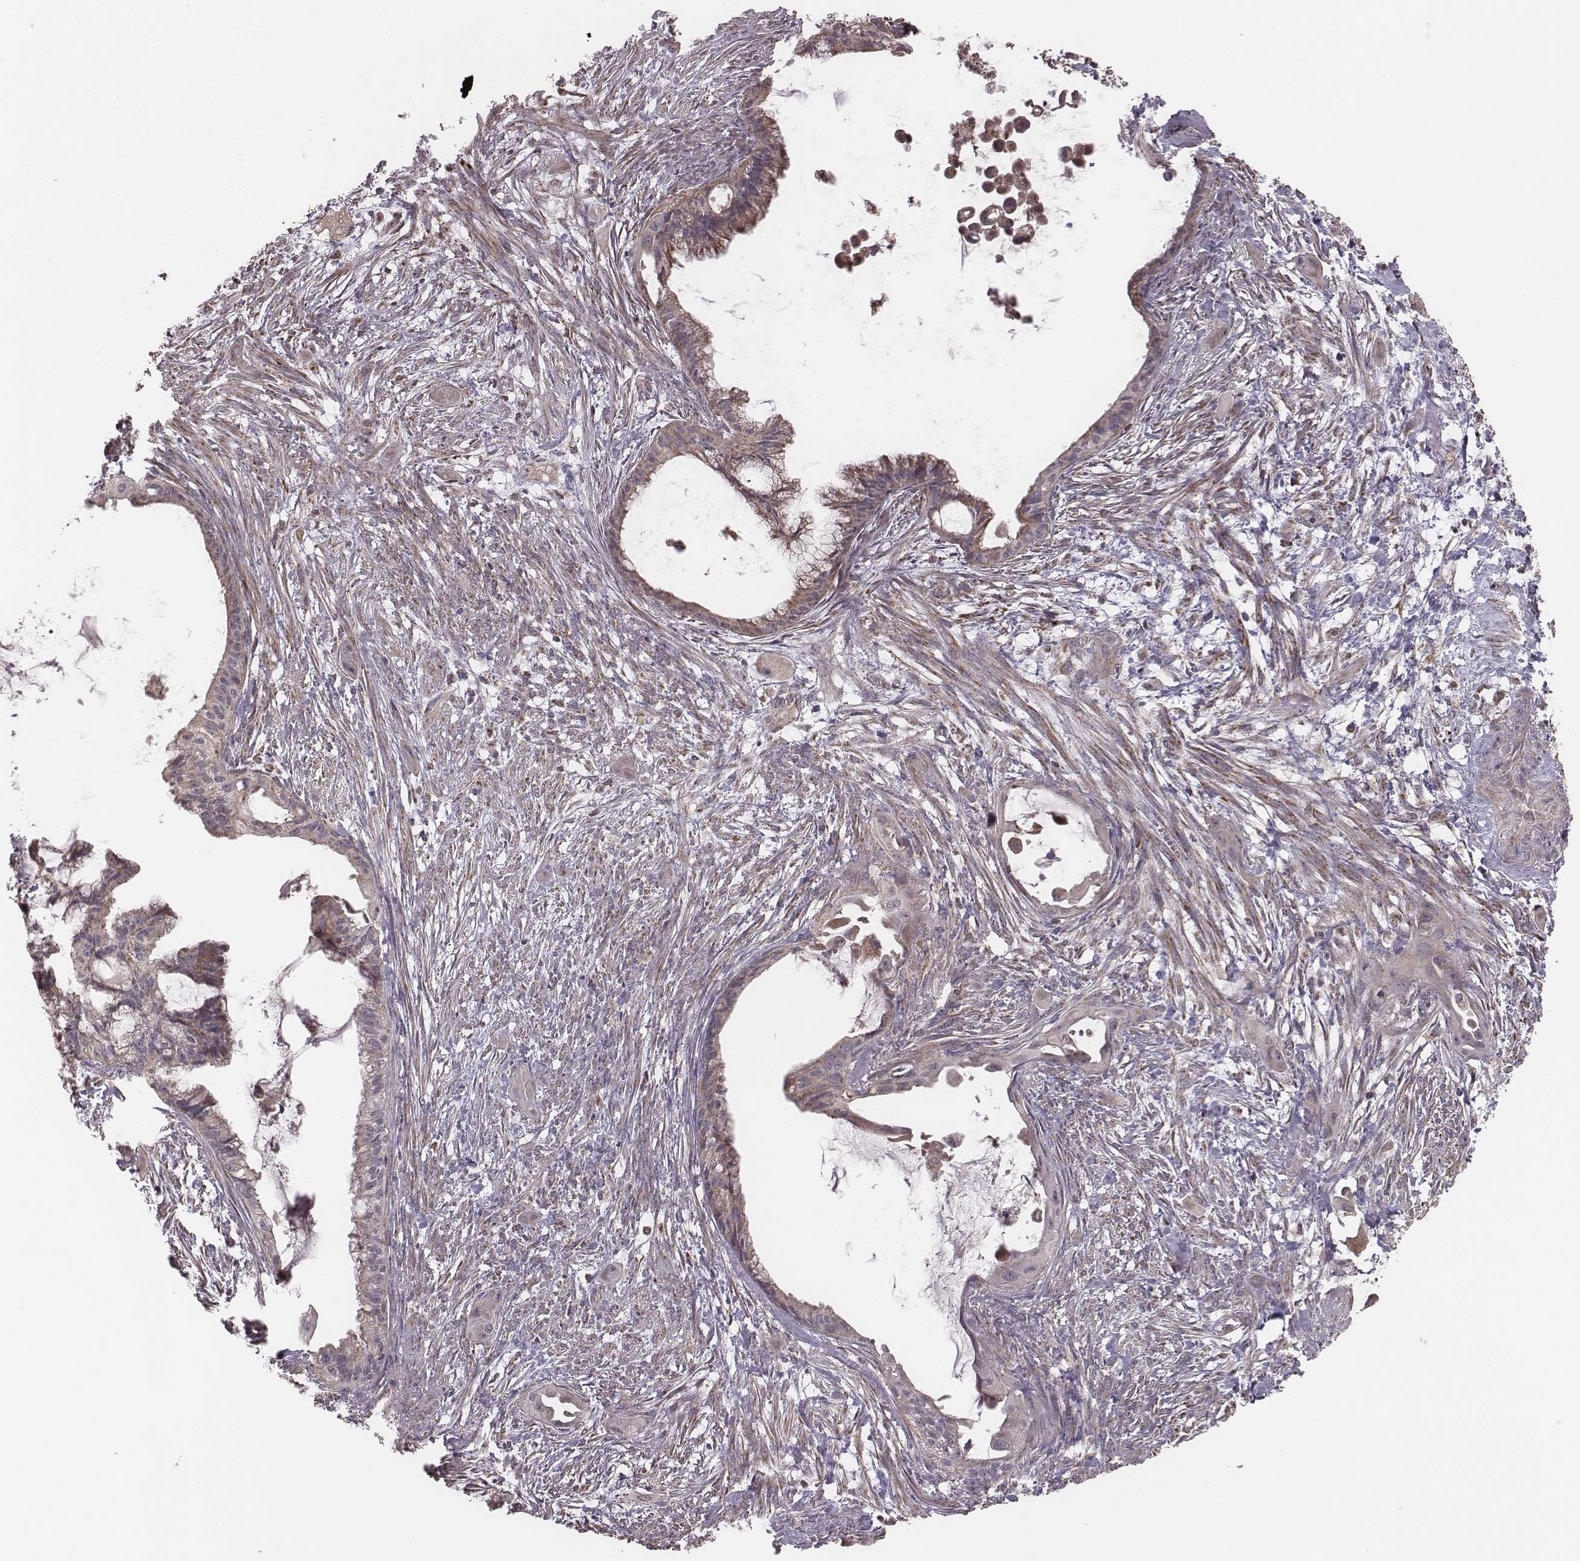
{"staining": {"intensity": "weak", "quantity": "25%-75%", "location": "cytoplasmic/membranous"}, "tissue": "endometrial cancer", "cell_type": "Tumor cells", "image_type": "cancer", "snomed": [{"axis": "morphology", "description": "Adenocarcinoma, NOS"}, {"axis": "topography", "description": "Endometrium"}], "caption": "A brown stain highlights weak cytoplasmic/membranous positivity of a protein in human endometrial adenocarcinoma tumor cells.", "gene": "PDCD2L", "patient": {"sex": "female", "age": 86}}